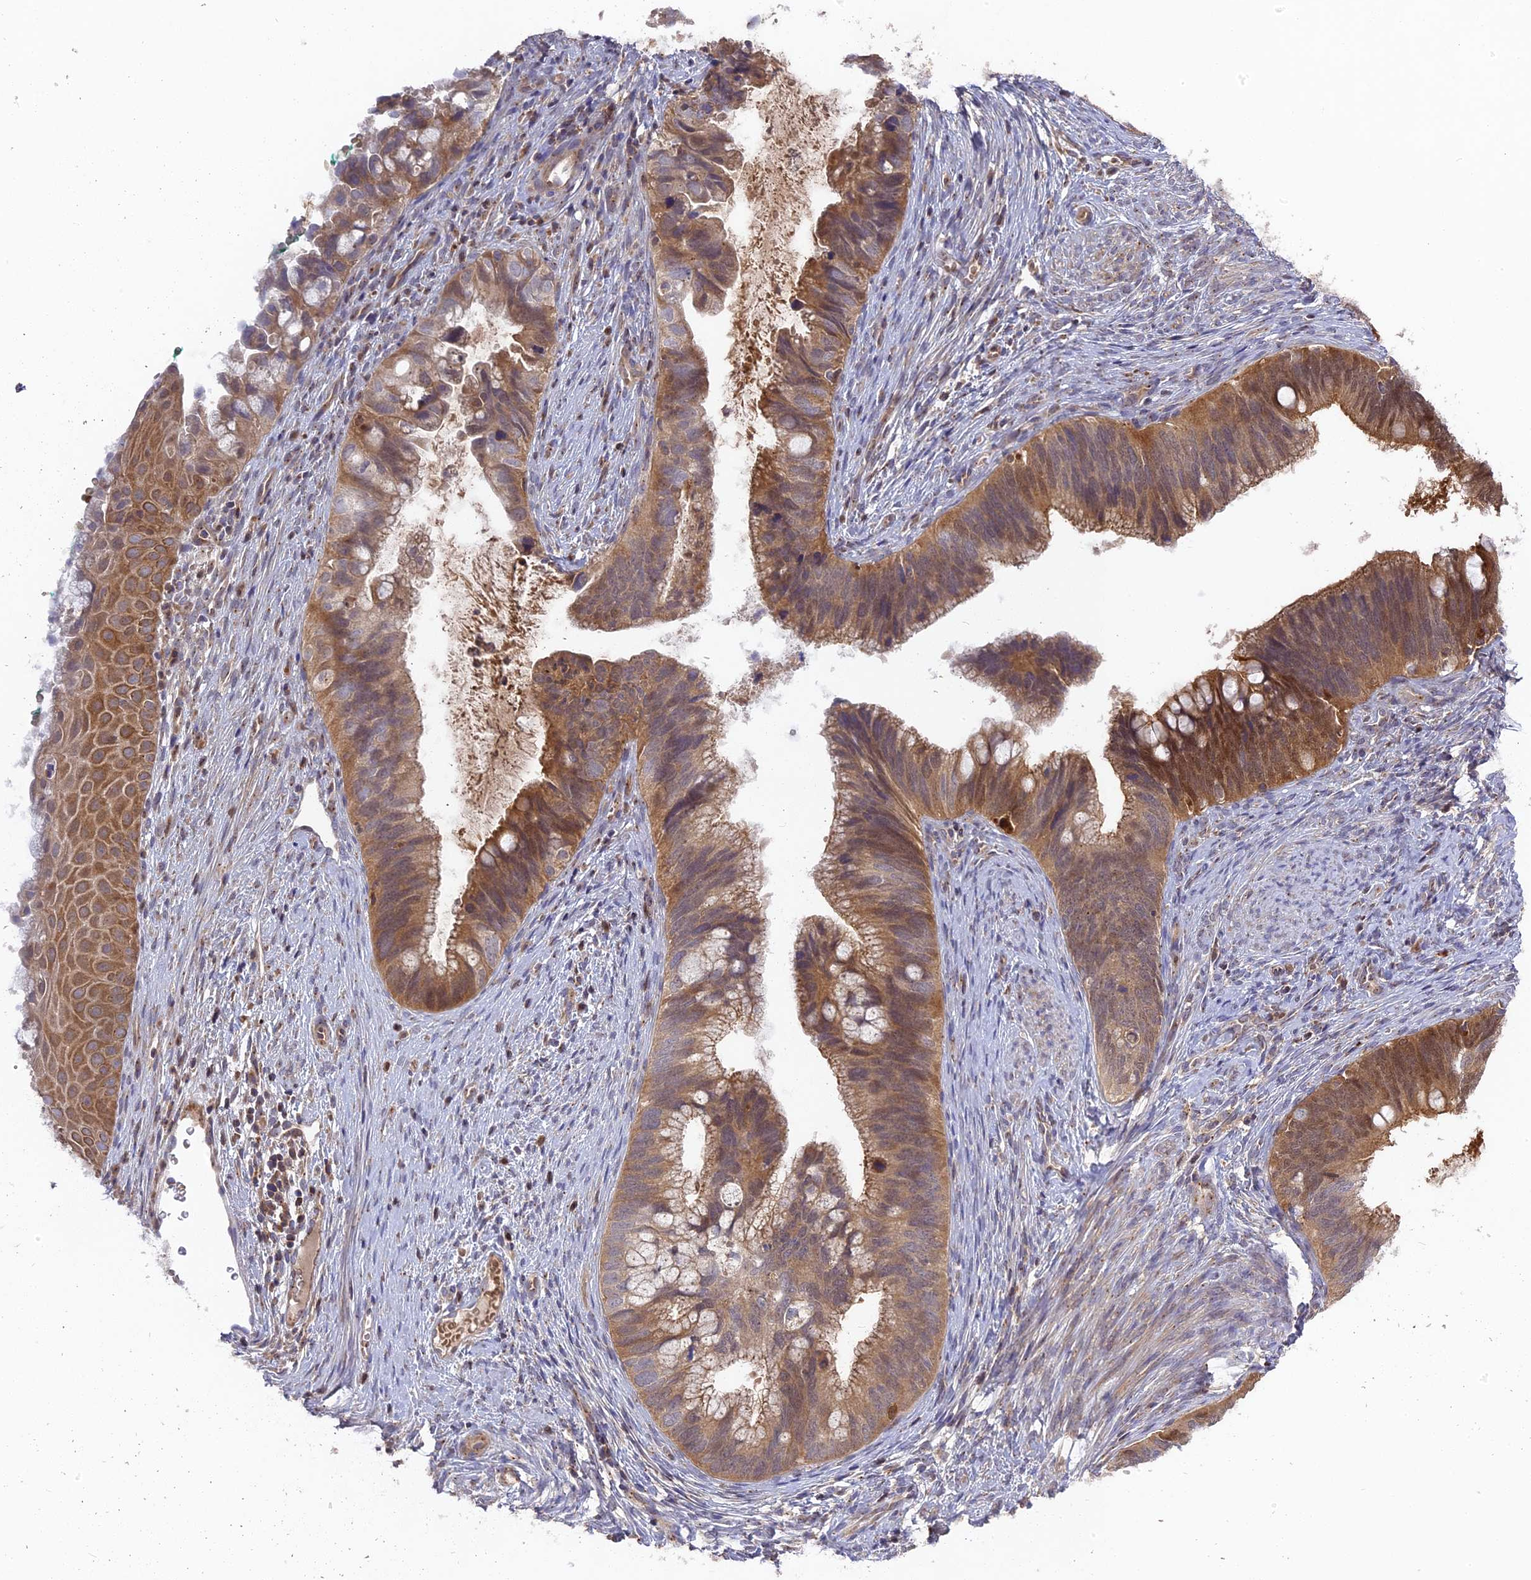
{"staining": {"intensity": "moderate", "quantity": ">75%", "location": "cytoplasmic/membranous"}, "tissue": "cervical cancer", "cell_type": "Tumor cells", "image_type": "cancer", "snomed": [{"axis": "morphology", "description": "Adenocarcinoma, NOS"}, {"axis": "topography", "description": "Cervix"}], "caption": "Immunohistochemistry (IHC) (DAB (3,3'-diaminobenzidine)) staining of adenocarcinoma (cervical) exhibits moderate cytoplasmic/membranous protein staining in approximately >75% of tumor cells.", "gene": "RPIA", "patient": {"sex": "female", "age": 42}}